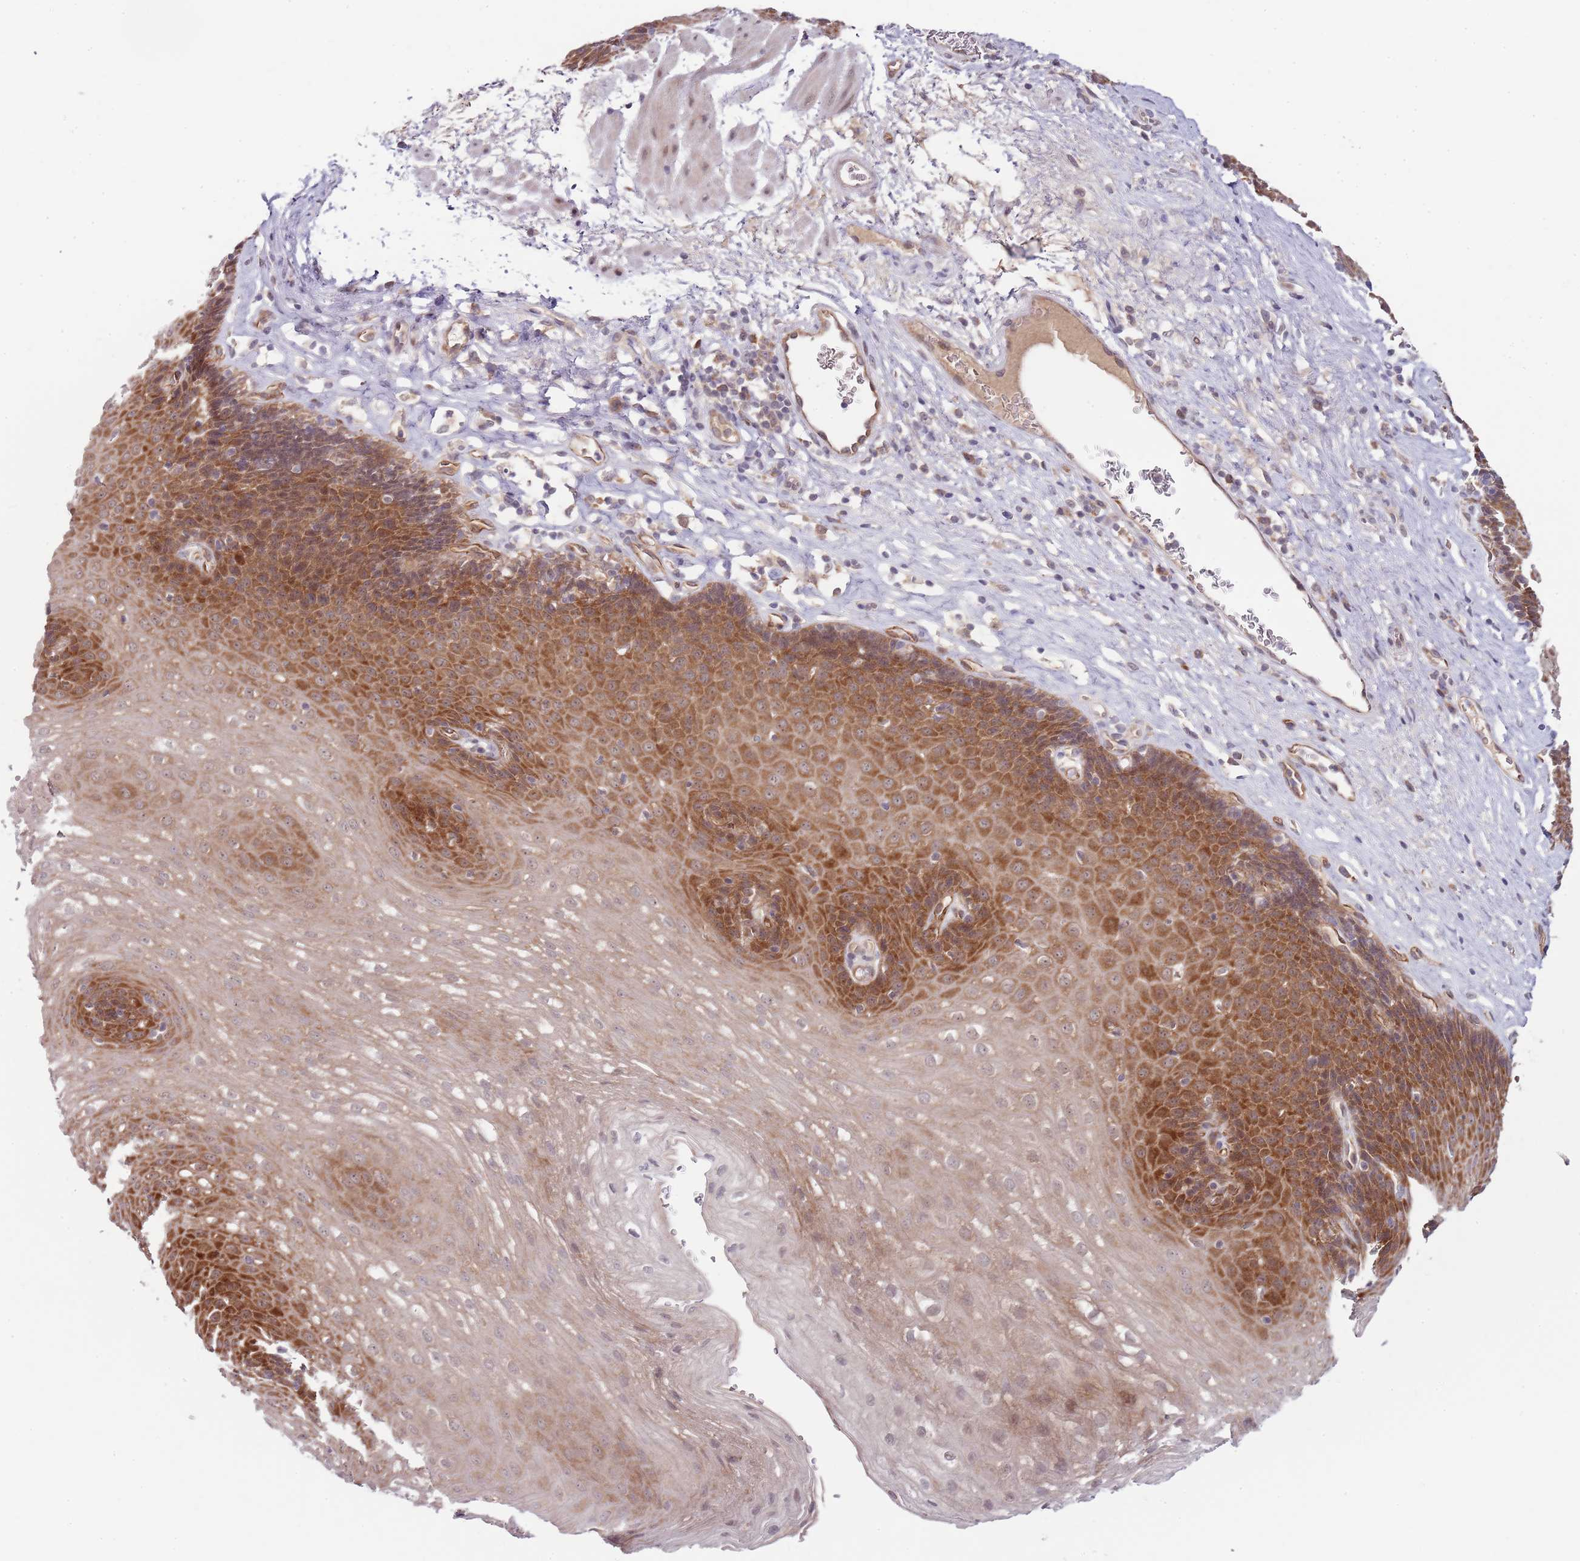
{"staining": {"intensity": "strong", "quantity": "25%-75%", "location": "cytoplasmic/membranous"}, "tissue": "esophagus", "cell_type": "Squamous epithelial cells", "image_type": "normal", "snomed": [{"axis": "morphology", "description": "Normal tissue, NOS"}, {"axis": "topography", "description": "Esophagus"}], "caption": "A histopathology image showing strong cytoplasmic/membranous expression in about 25%-75% of squamous epithelial cells in normal esophagus, as visualized by brown immunohistochemical staining.", "gene": "FBXL22", "patient": {"sex": "female", "age": 66}}